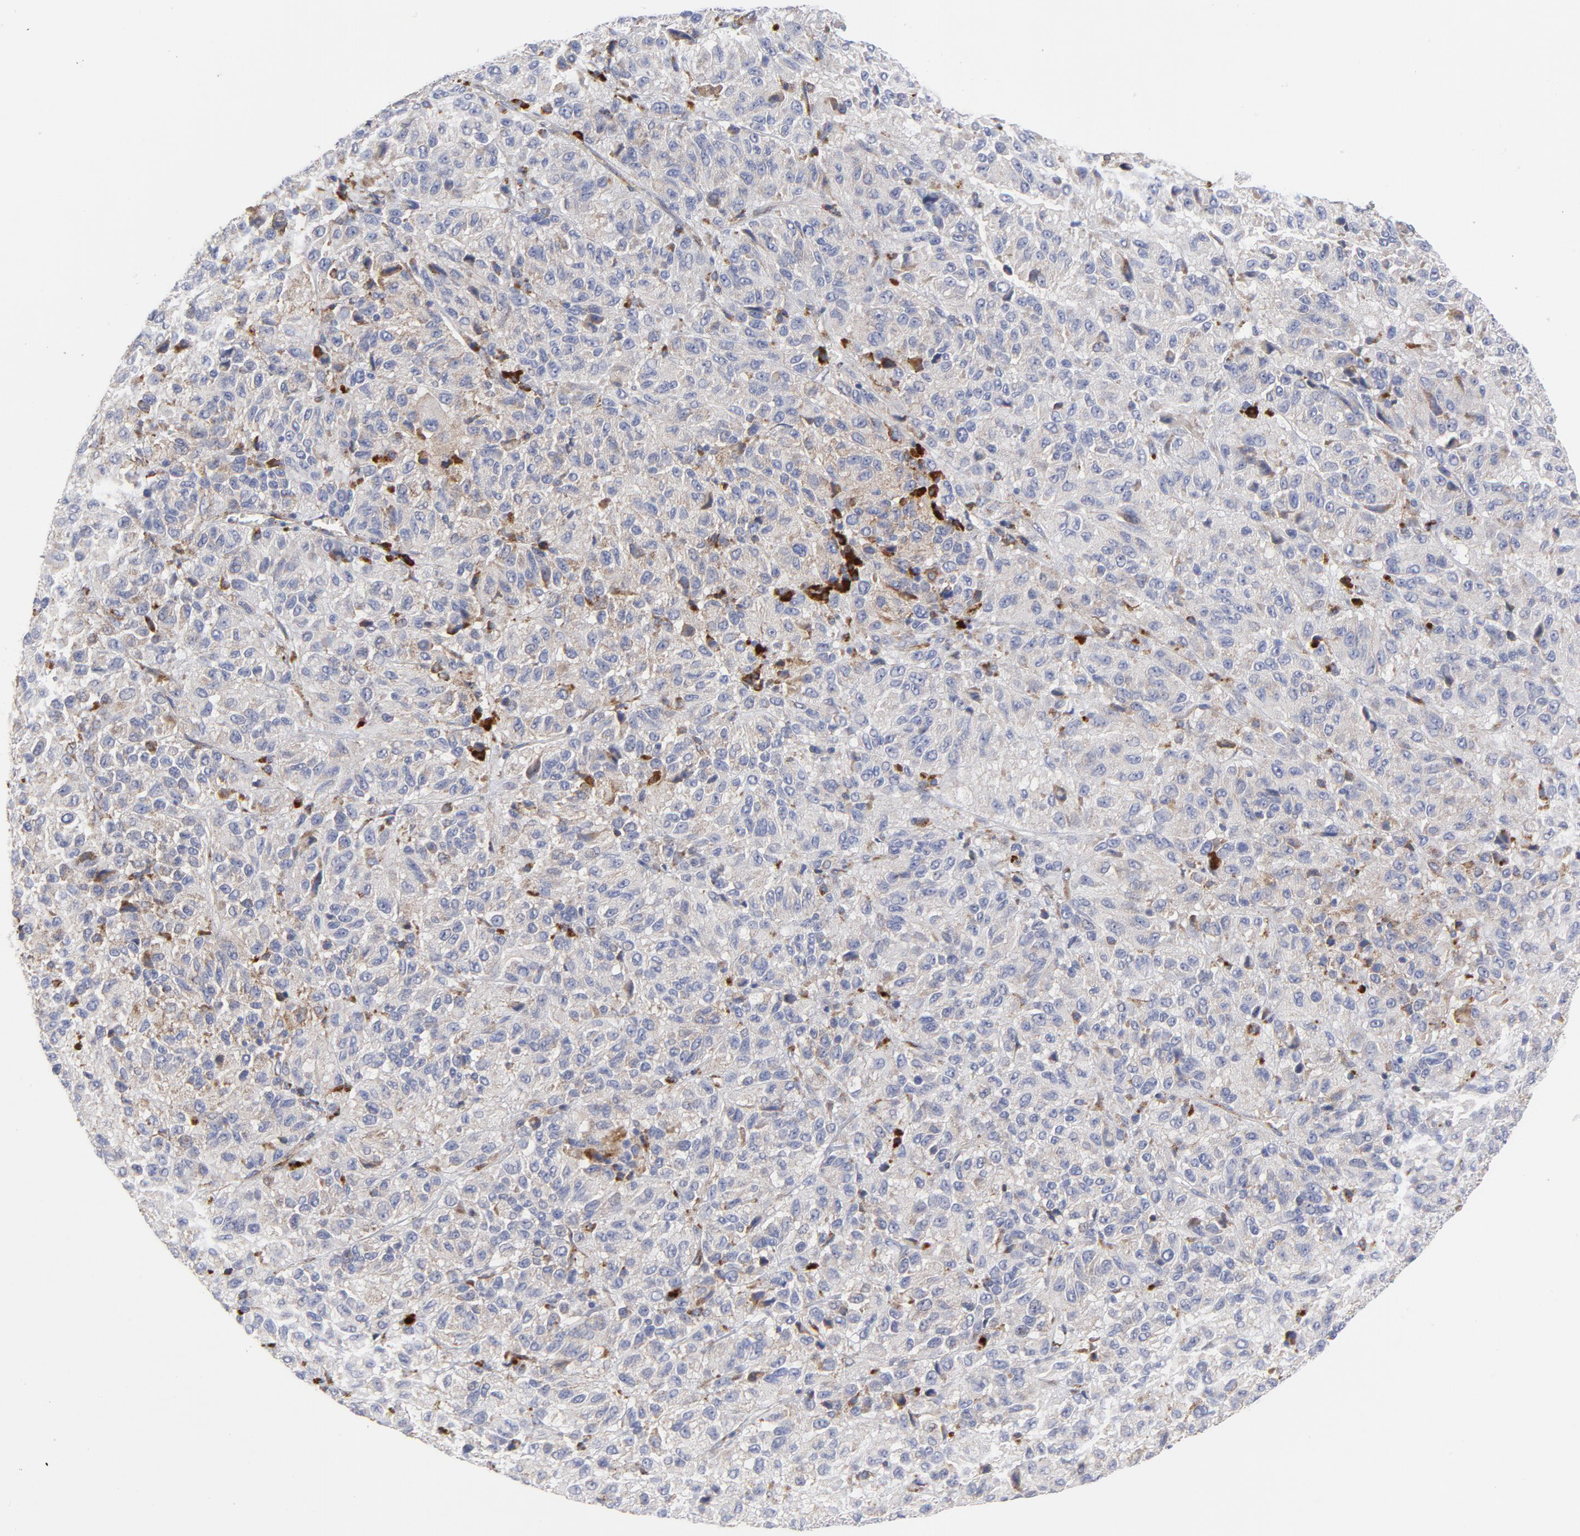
{"staining": {"intensity": "negative", "quantity": "none", "location": "none"}, "tissue": "melanoma", "cell_type": "Tumor cells", "image_type": "cancer", "snomed": [{"axis": "morphology", "description": "Malignant melanoma, Metastatic site"}, {"axis": "topography", "description": "Lung"}], "caption": "Human melanoma stained for a protein using immunohistochemistry exhibits no staining in tumor cells.", "gene": "RAPGEF3", "patient": {"sex": "male", "age": 64}}